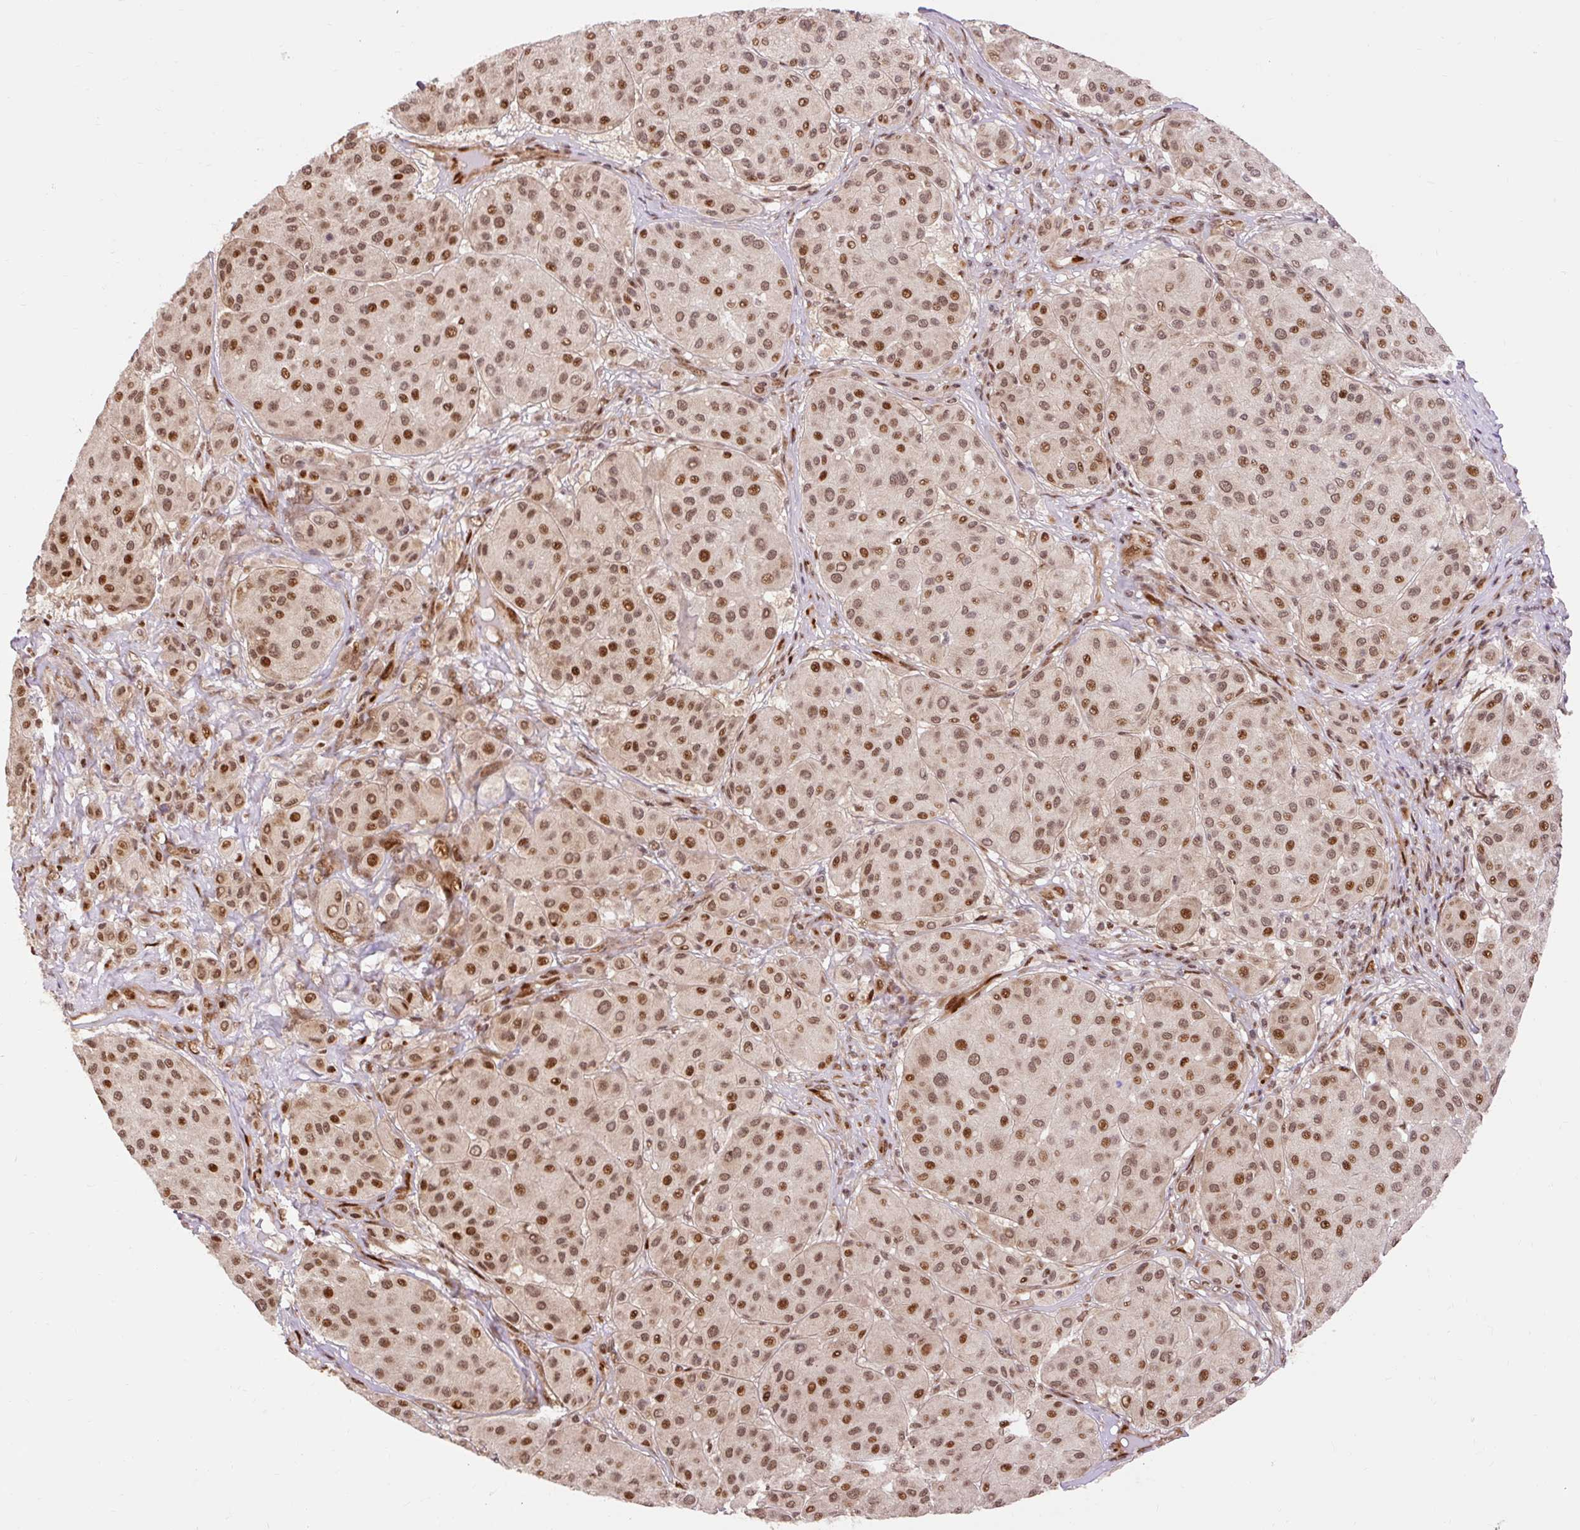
{"staining": {"intensity": "moderate", "quantity": ">75%", "location": "nuclear"}, "tissue": "melanoma", "cell_type": "Tumor cells", "image_type": "cancer", "snomed": [{"axis": "morphology", "description": "Malignant melanoma, Metastatic site"}, {"axis": "topography", "description": "Smooth muscle"}], "caption": "Melanoma was stained to show a protein in brown. There is medium levels of moderate nuclear staining in approximately >75% of tumor cells.", "gene": "MECOM", "patient": {"sex": "male", "age": 41}}